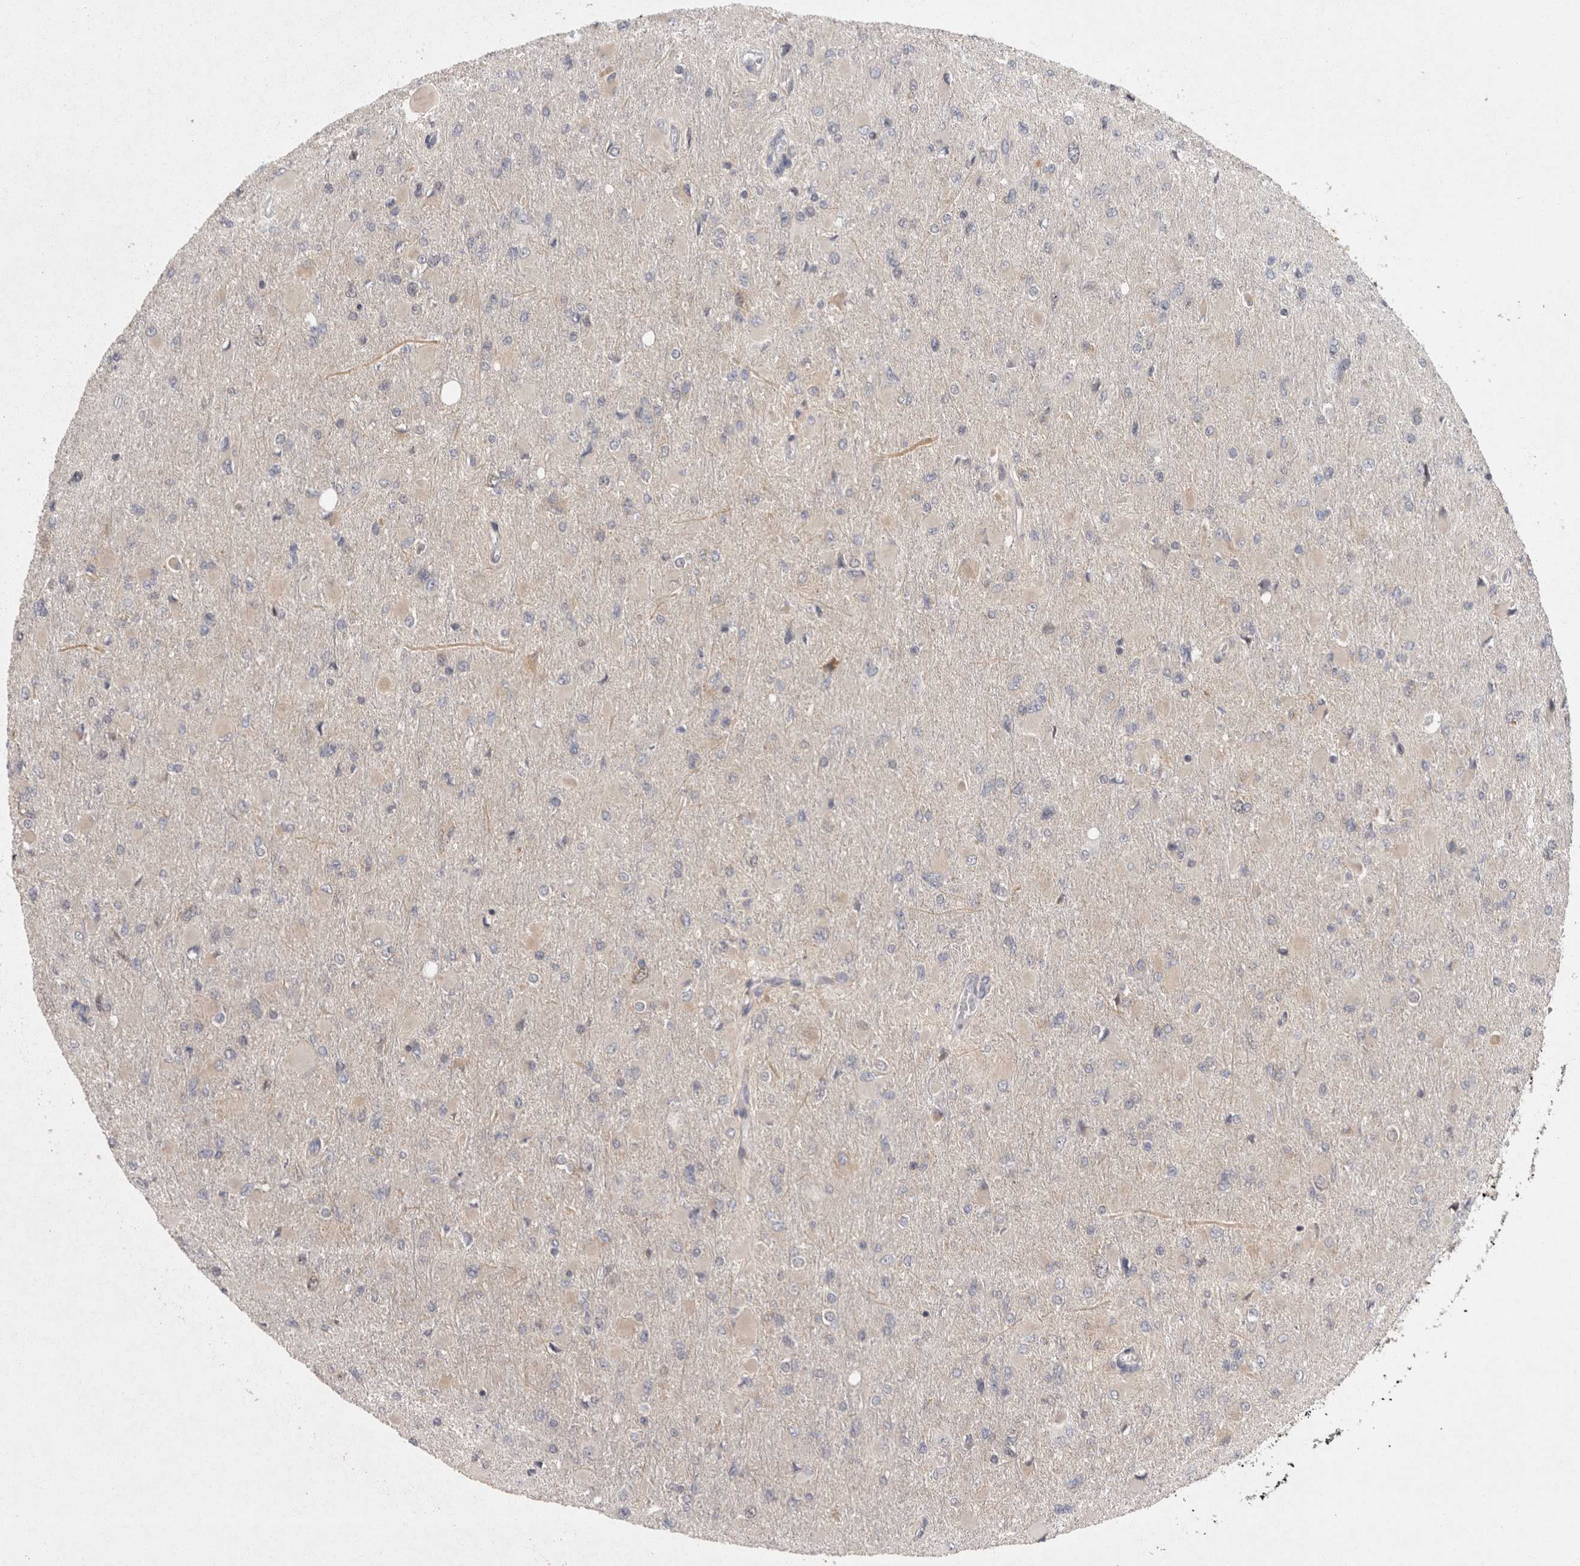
{"staining": {"intensity": "weak", "quantity": "<25%", "location": "cytoplasmic/membranous"}, "tissue": "glioma", "cell_type": "Tumor cells", "image_type": "cancer", "snomed": [{"axis": "morphology", "description": "Glioma, malignant, High grade"}, {"axis": "topography", "description": "Cerebral cortex"}], "caption": "Immunohistochemistry photomicrograph of neoplastic tissue: malignant glioma (high-grade) stained with DAB exhibits no significant protein positivity in tumor cells. (Brightfield microscopy of DAB (3,3'-diaminobenzidine) IHC at high magnification).", "gene": "ACAT2", "patient": {"sex": "female", "age": 36}}